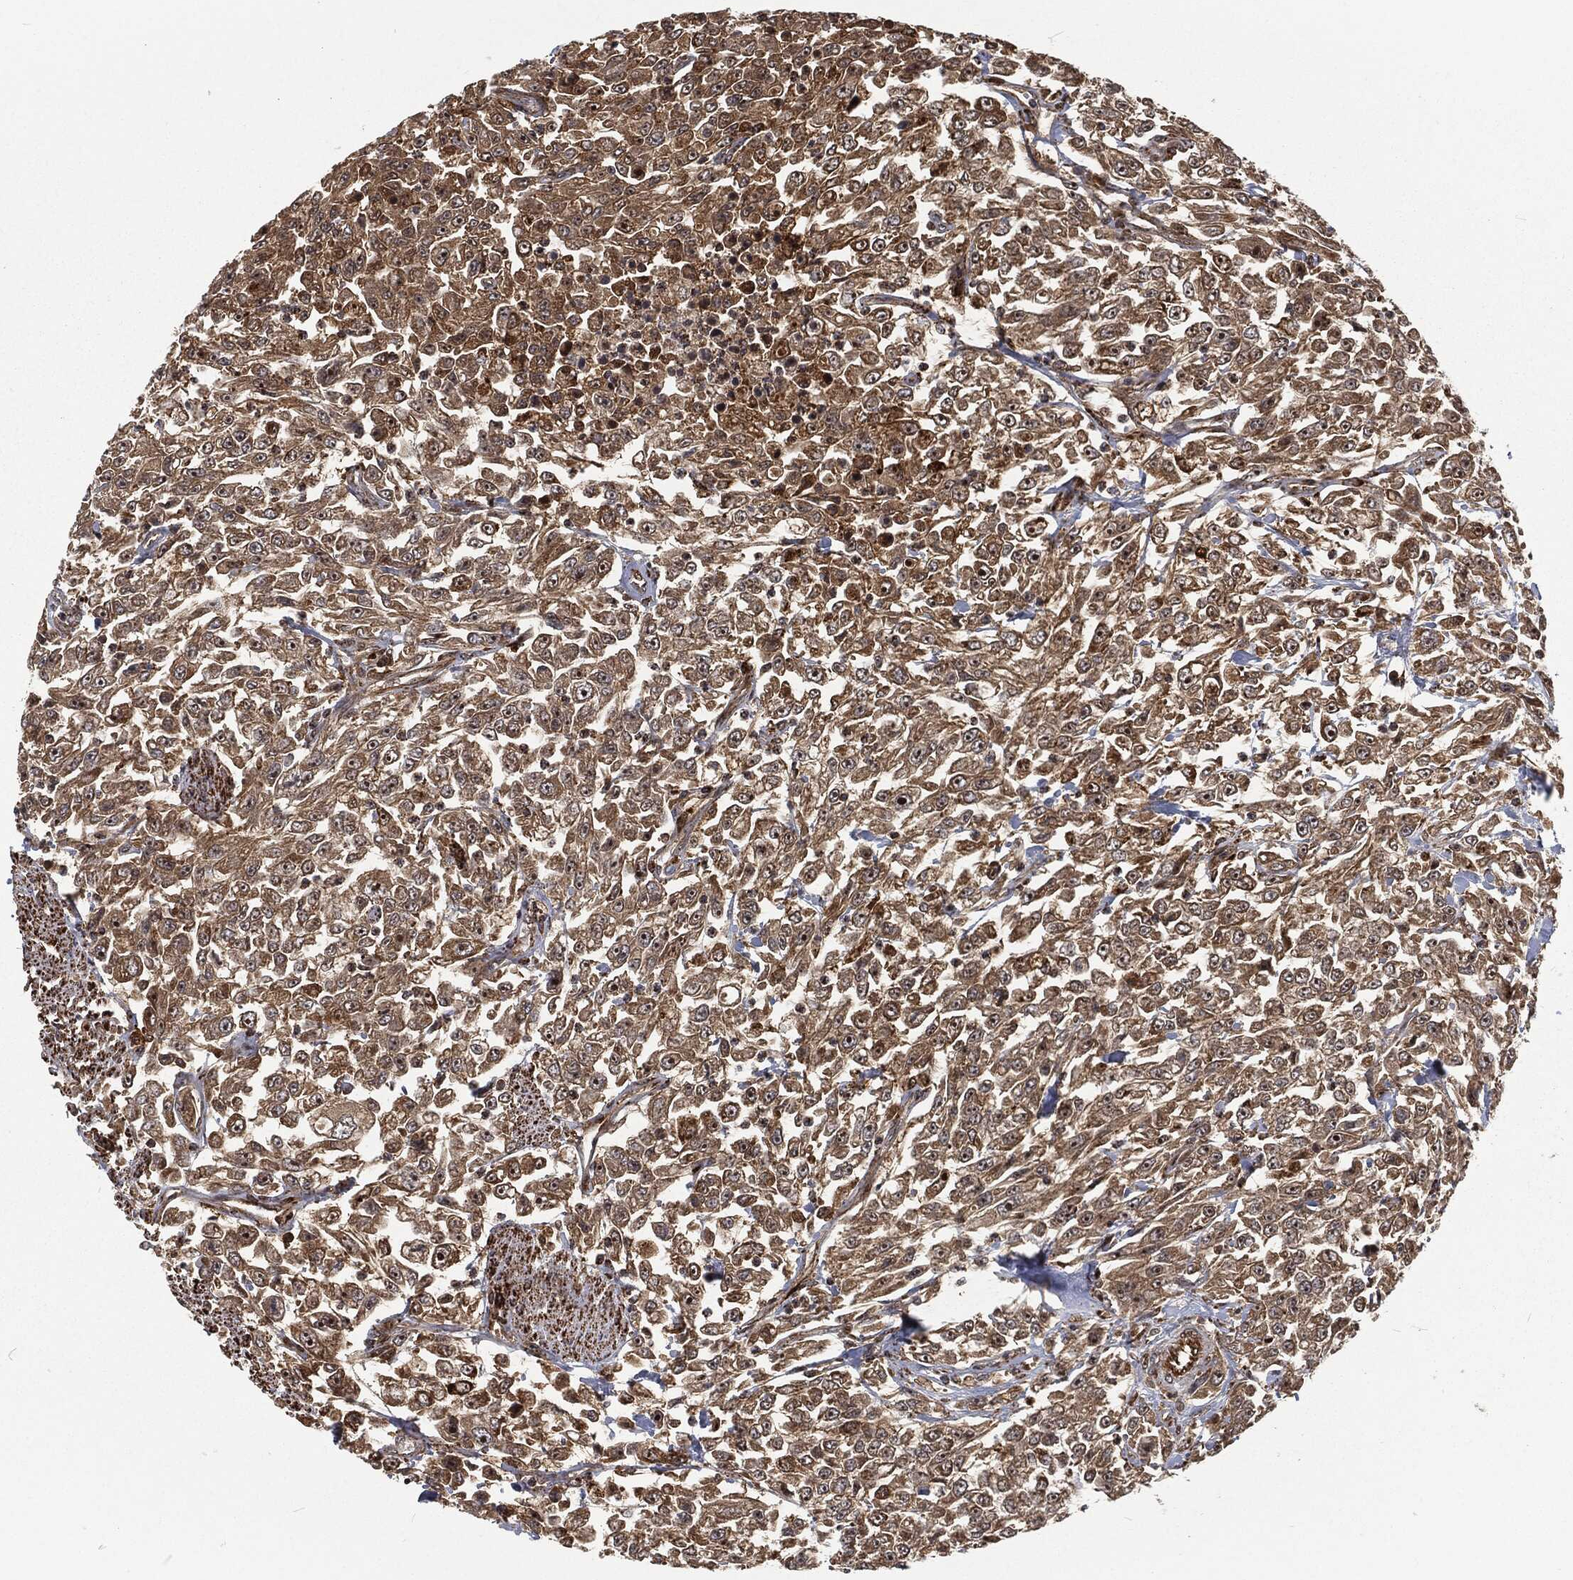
{"staining": {"intensity": "moderate", "quantity": ">75%", "location": "cytoplasmic/membranous"}, "tissue": "urothelial cancer", "cell_type": "Tumor cells", "image_type": "cancer", "snomed": [{"axis": "morphology", "description": "Urothelial carcinoma, High grade"}, {"axis": "topography", "description": "Urinary bladder"}], "caption": "A medium amount of moderate cytoplasmic/membranous staining is seen in approximately >75% of tumor cells in high-grade urothelial carcinoma tissue. (Stains: DAB in brown, nuclei in blue, Microscopy: brightfield microscopy at high magnification).", "gene": "RFTN1", "patient": {"sex": "male", "age": 46}}